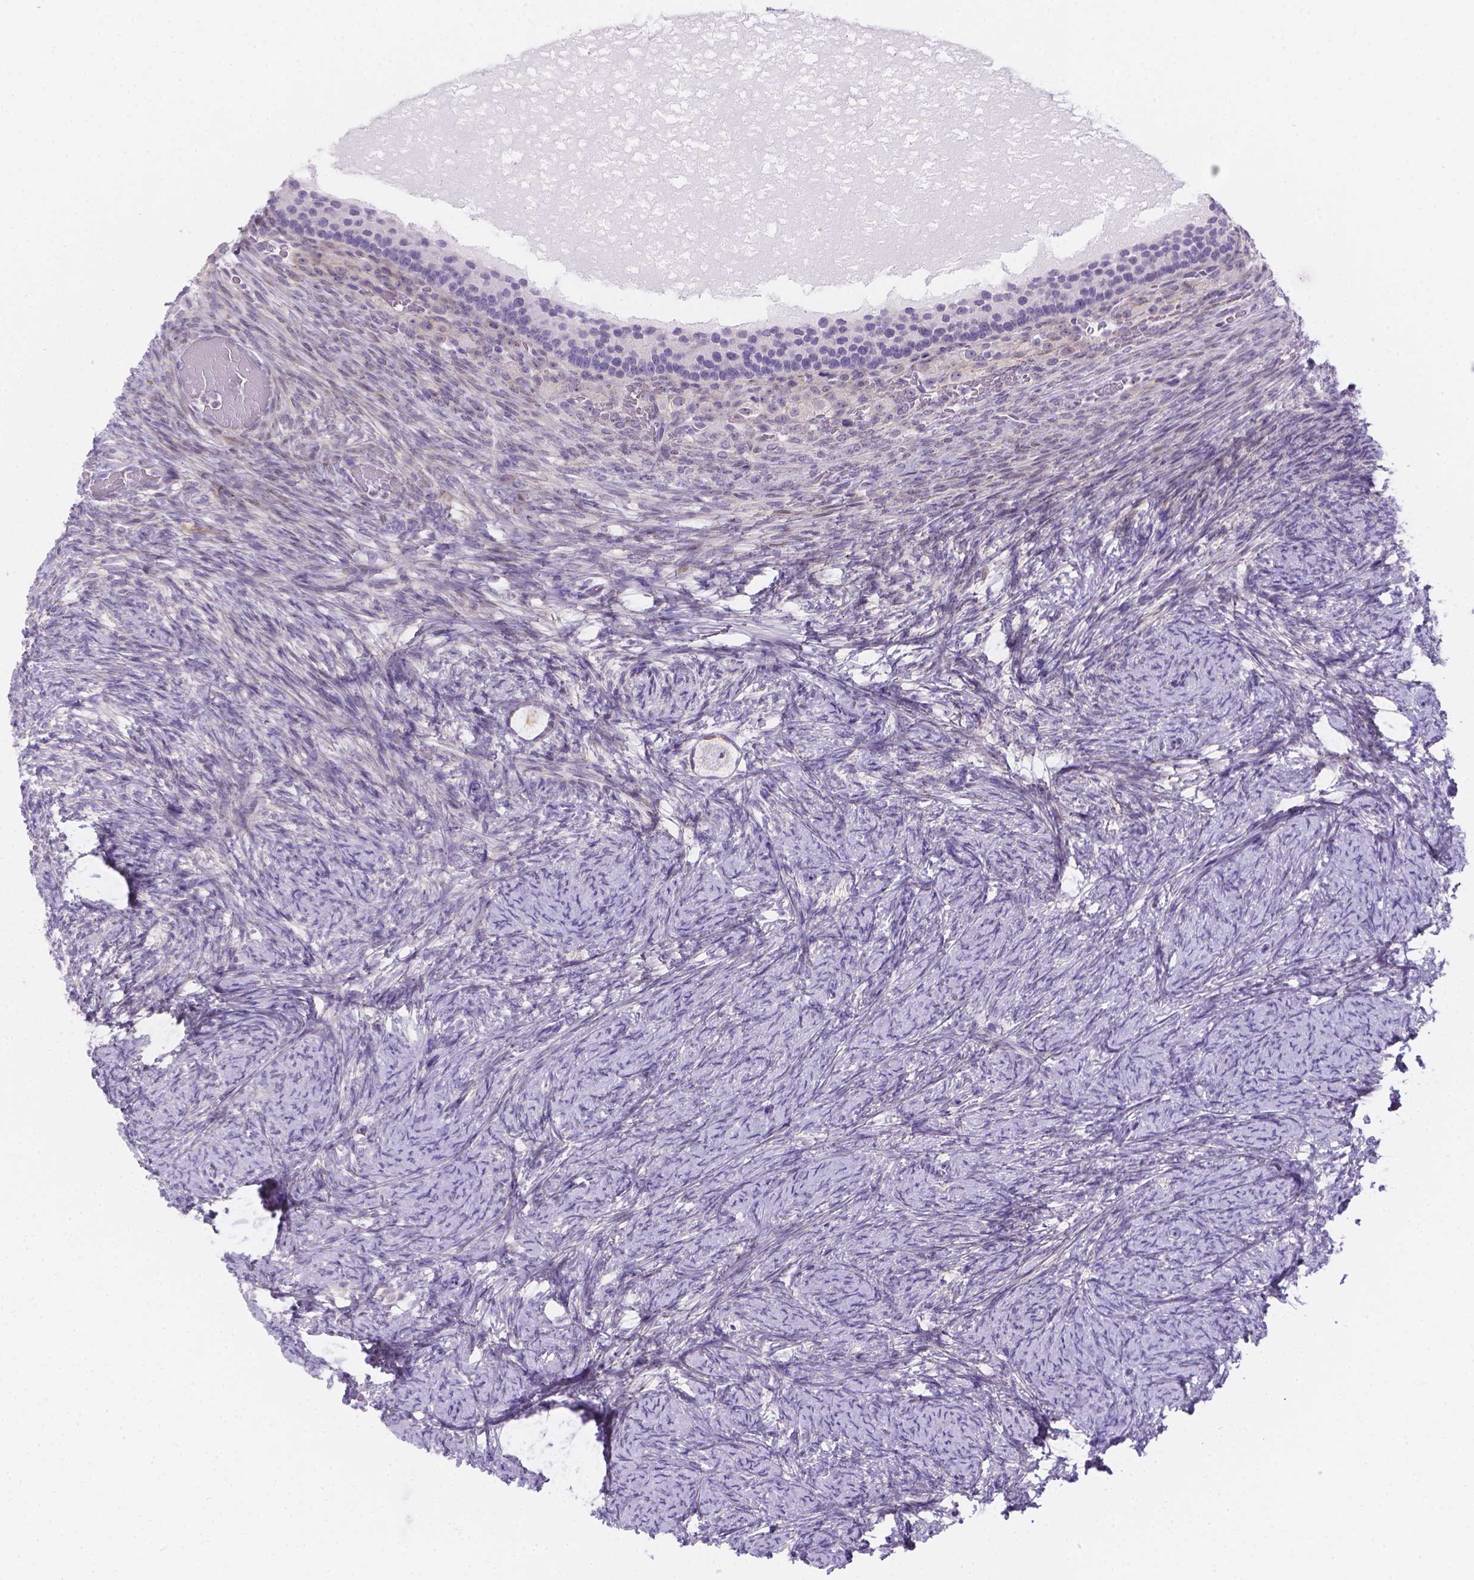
{"staining": {"intensity": "negative", "quantity": "none", "location": "none"}, "tissue": "ovary", "cell_type": "Follicle cells", "image_type": "normal", "snomed": [{"axis": "morphology", "description": "Normal tissue, NOS"}, {"axis": "topography", "description": "Ovary"}], "caption": "Image shows no significant protein positivity in follicle cells of unremarkable ovary. (DAB immunohistochemistry (IHC) with hematoxylin counter stain).", "gene": "DMWD", "patient": {"sex": "female", "age": 34}}